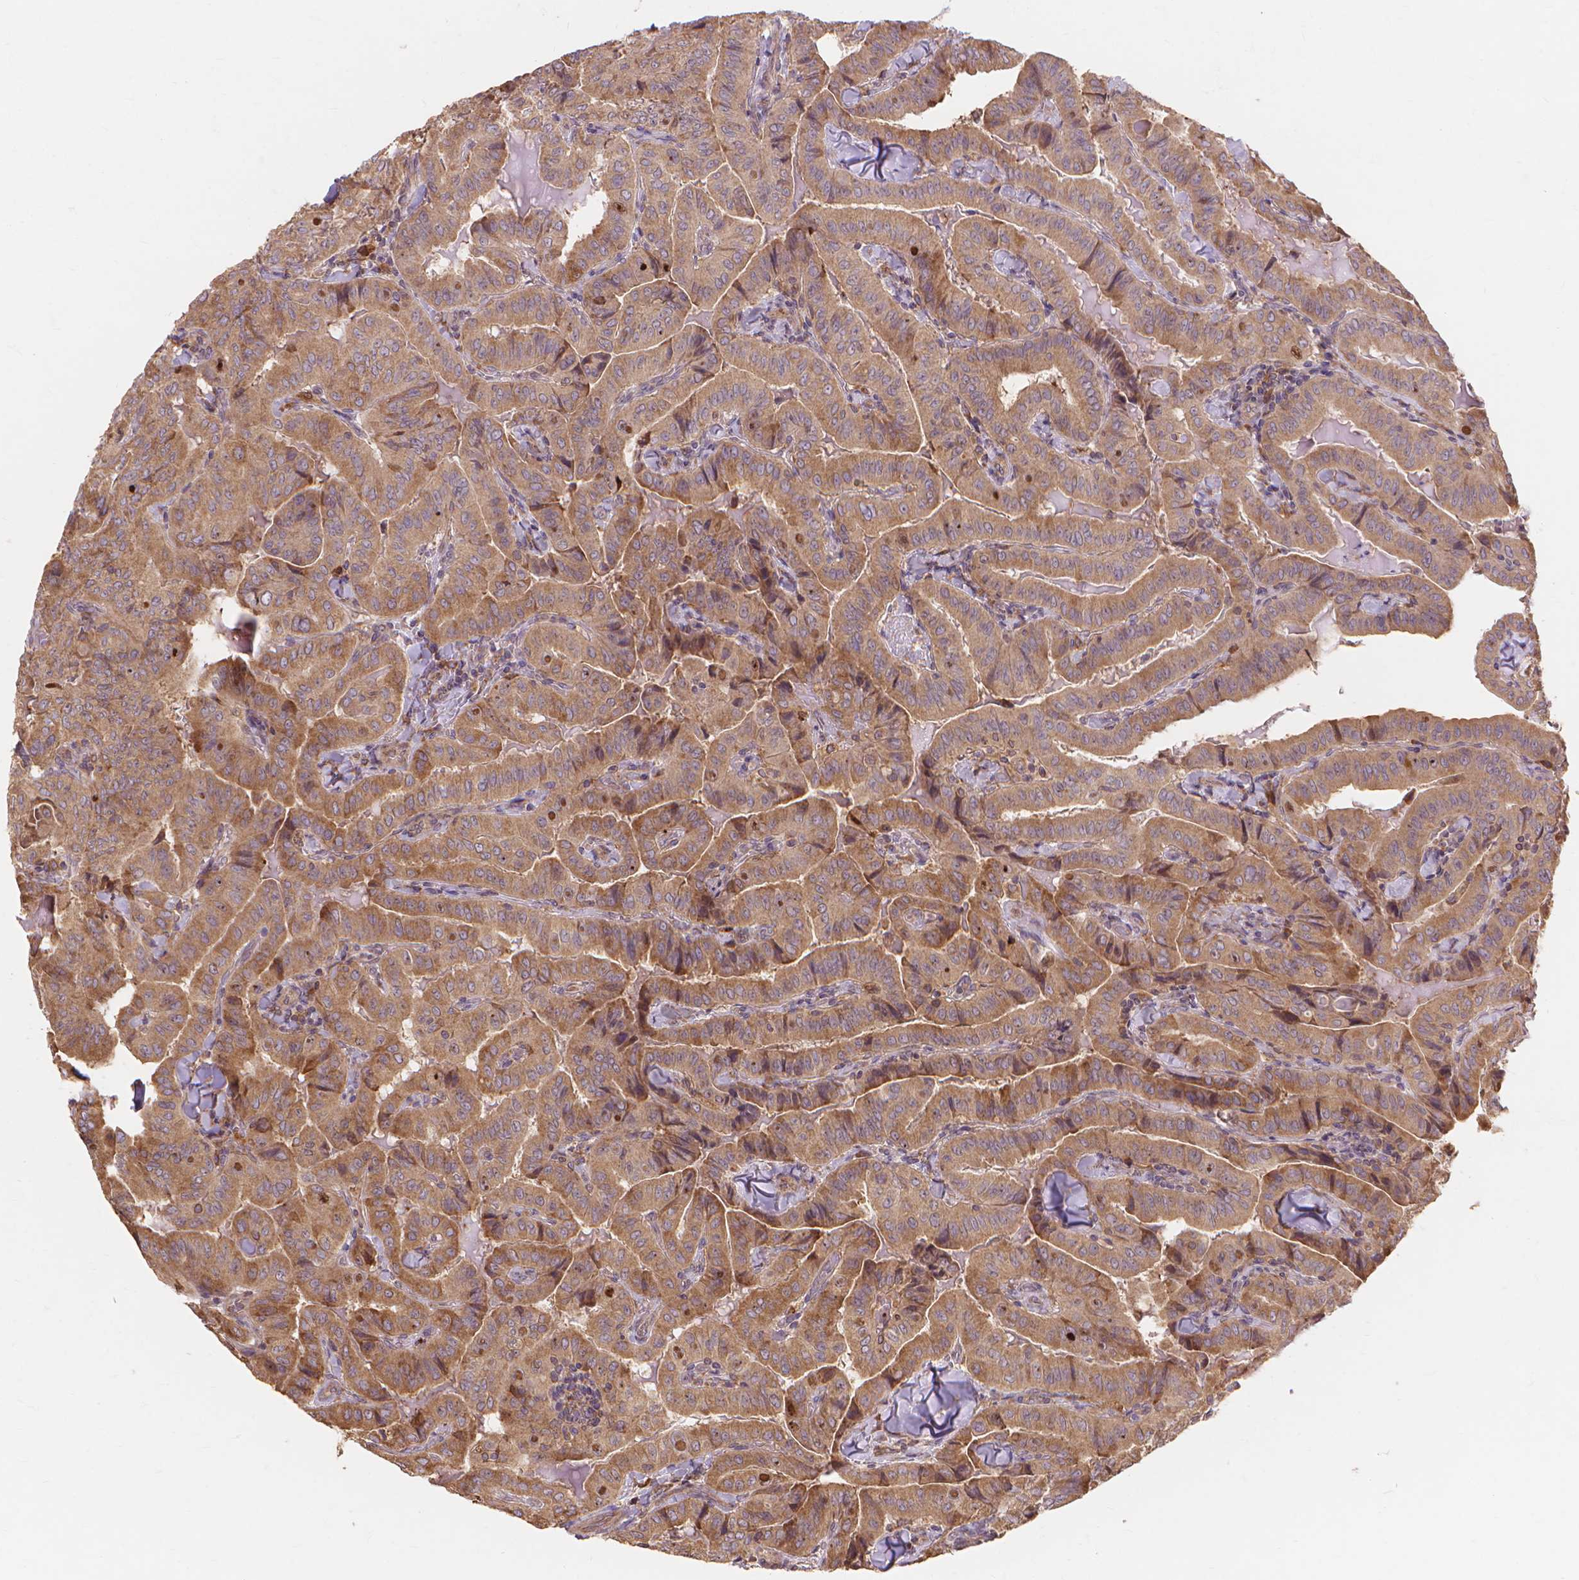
{"staining": {"intensity": "moderate", "quantity": ">75%", "location": "cytoplasmic/membranous"}, "tissue": "thyroid cancer", "cell_type": "Tumor cells", "image_type": "cancer", "snomed": [{"axis": "morphology", "description": "Papillary adenocarcinoma, NOS"}, {"axis": "topography", "description": "Thyroid gland"}], "caption": "The histopathology image reveals staining of papillary adenocarcinoma (thyroid), revealing moderate cytoplasmic/membranous protein positivity (brown color) within tumor cells.", "gene": "TAB2", "patient": {"sex": "female", "age": 68}}